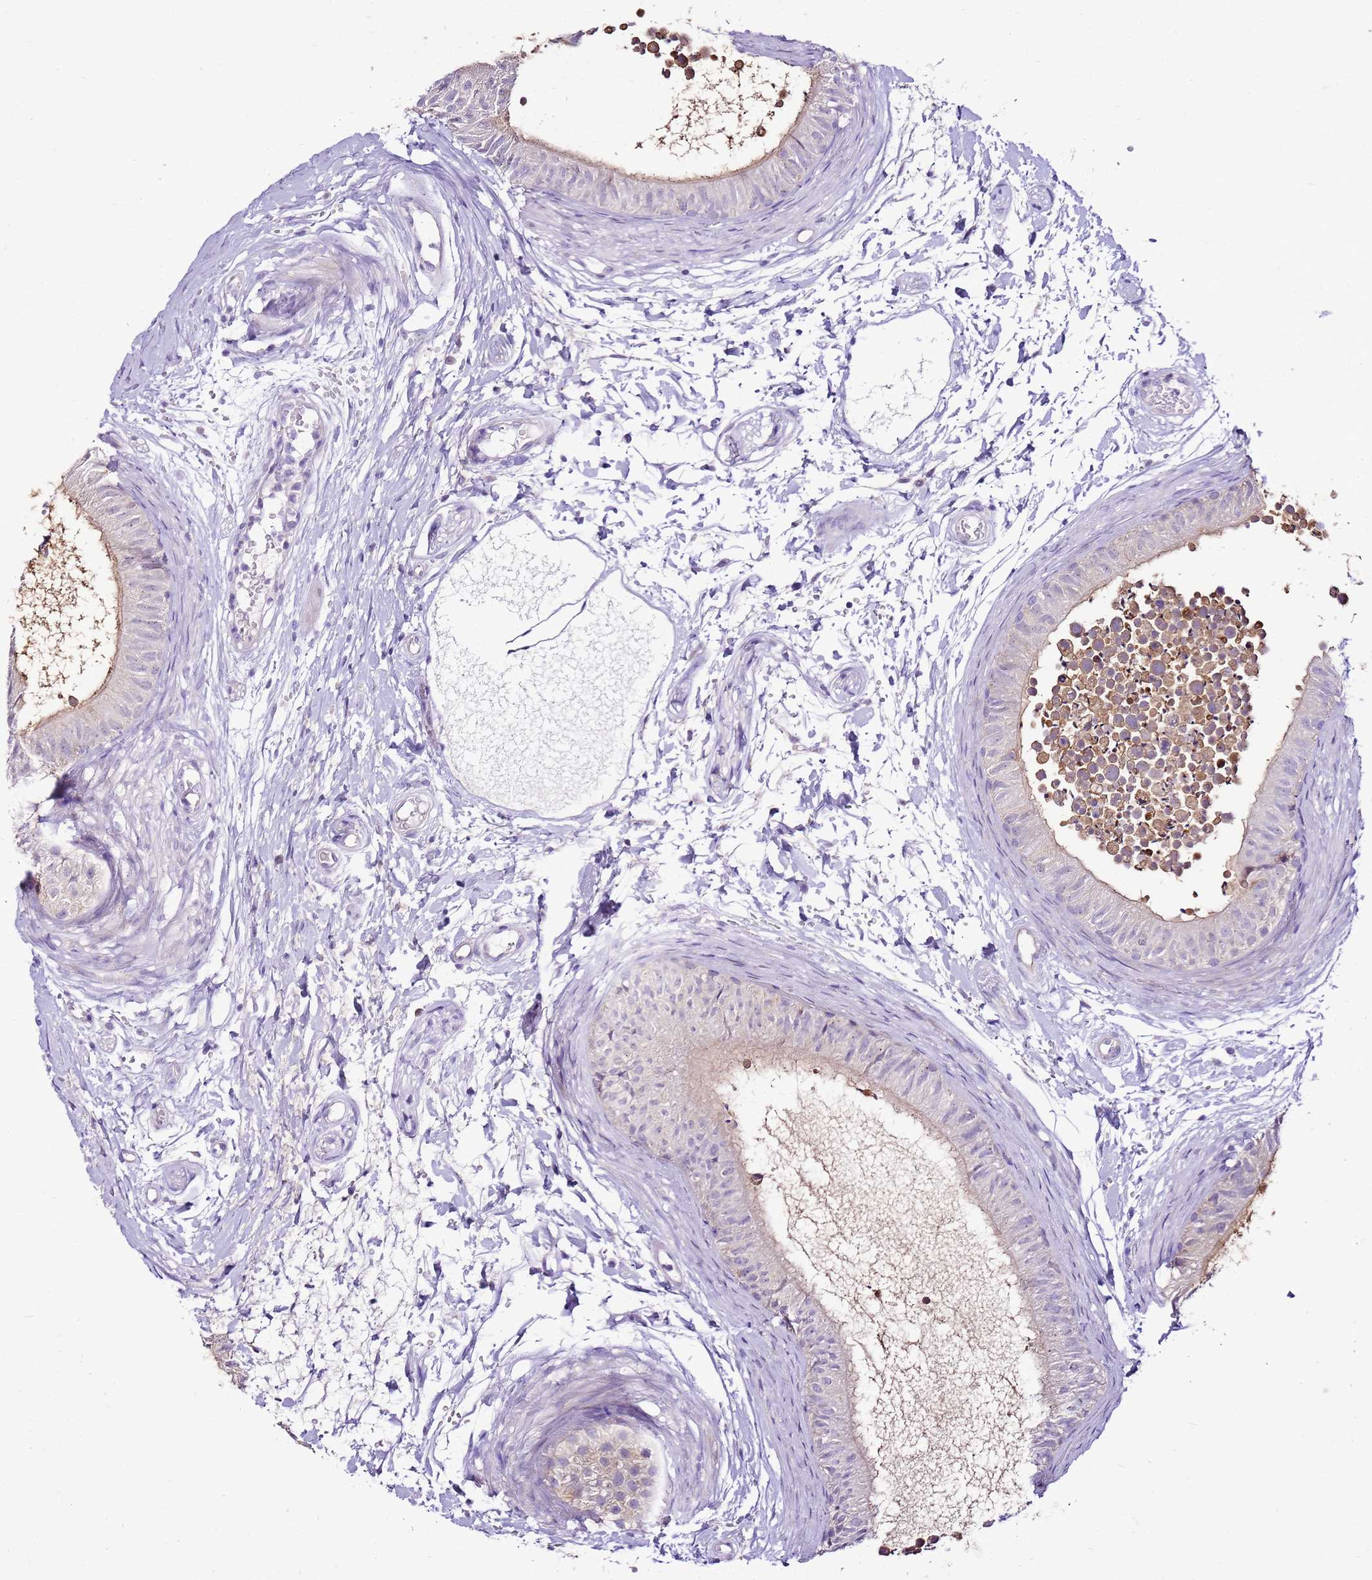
{"staining": {"intensity": "negative", "quantity": "none", "location": "none"}, "tissue": "epididymis", "cell_type": "Glandular cells", "image_type": "normal", "snomed": [{"axis": "morphology", "description": "Normal tissue, NOS"}, {"axis": "topography", "description": "Epididymis"}], "caption": "This is an IHC photomicrograph of benign epididymis. There is no positivity in glandular cells.", "gene": "SLC38A5", "patient": {"sex": "male", "age": 15}}